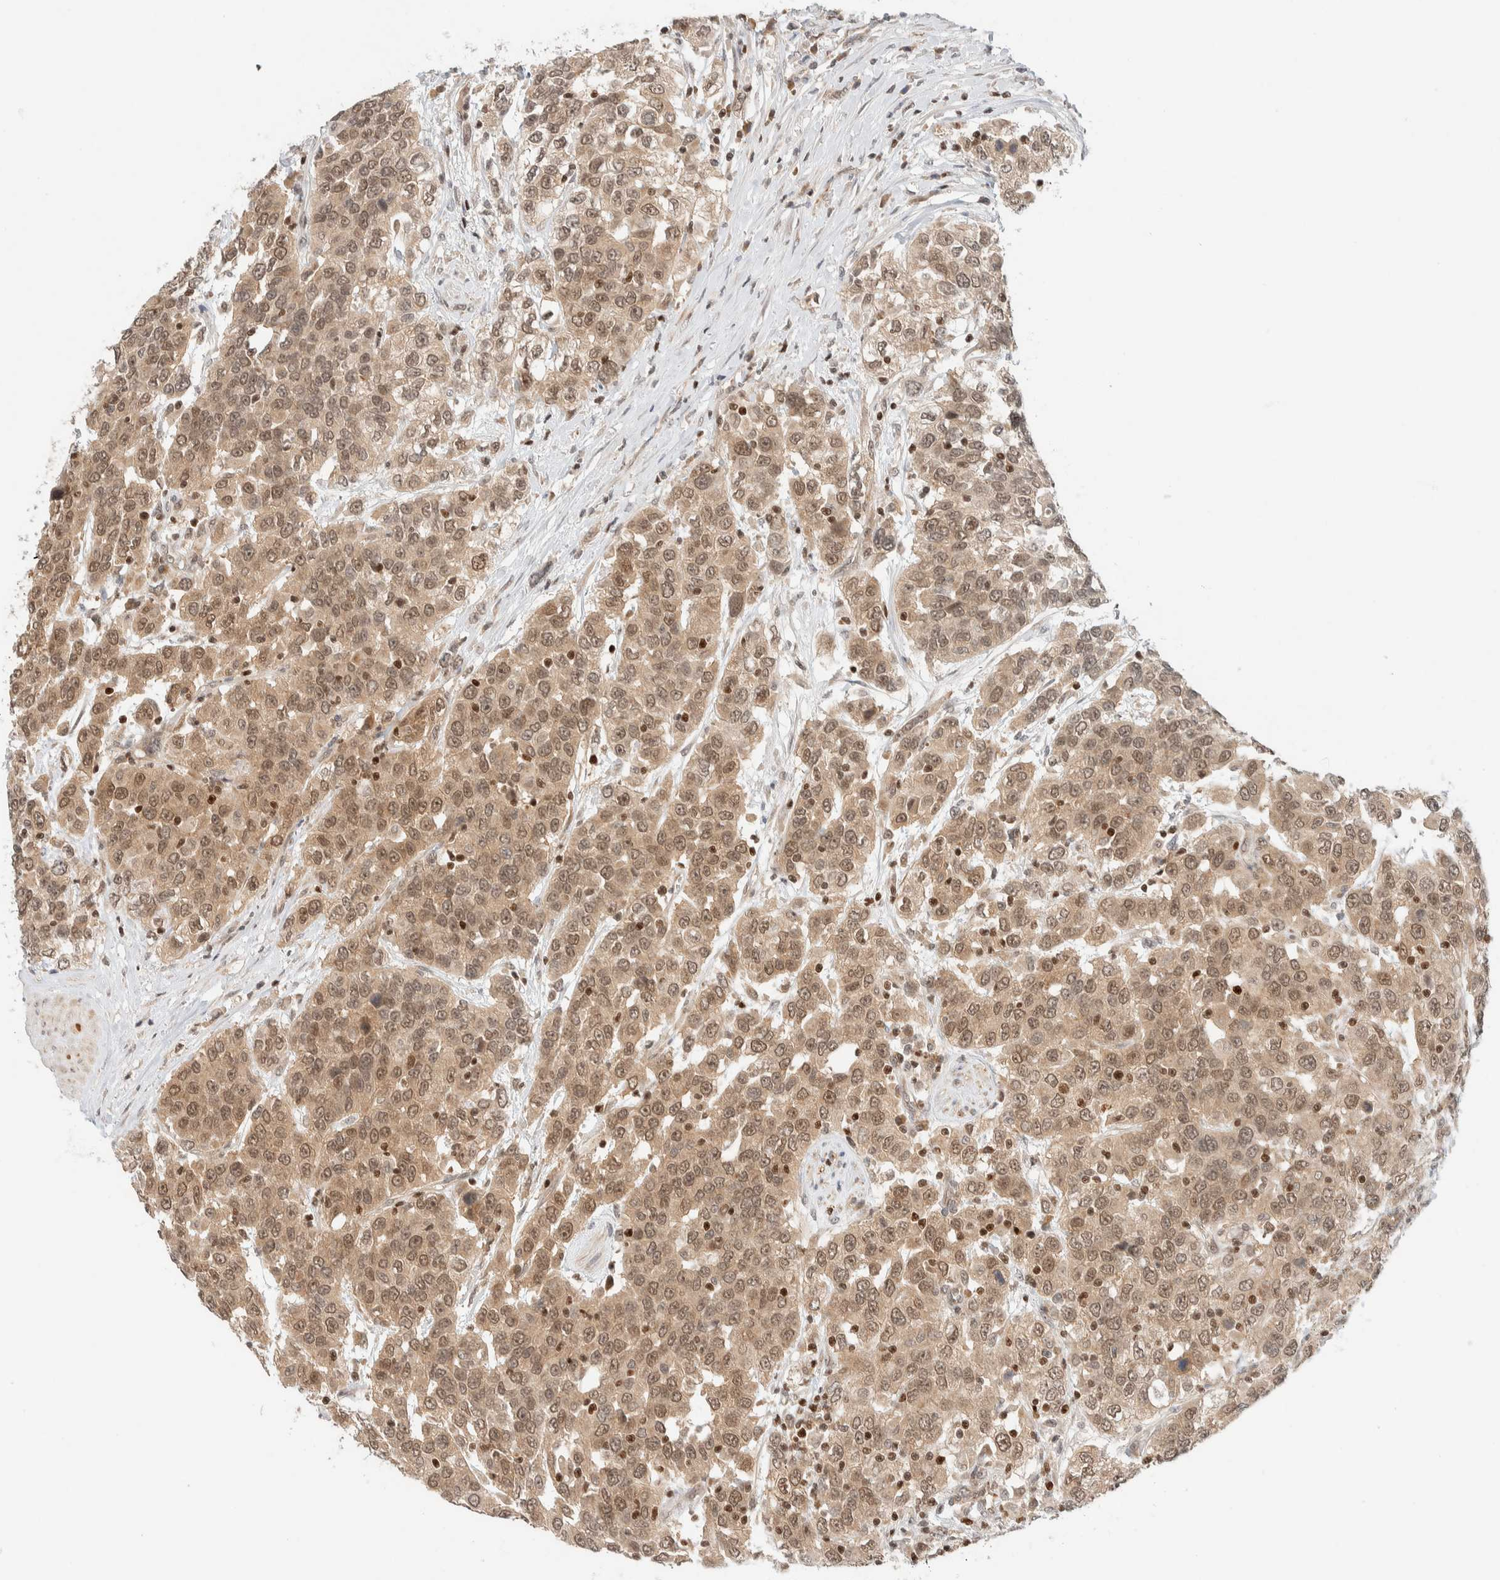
{"staining": {"intensity": "moderate", "quantity": ">75%", "location": "cytoplasmic/membranous,nuclear"}, "tissue": "urothelial cancer", "cell_type": "Tumor cells", "image_type": "cancer", "snomed": [{"axis": "morphology", "description": "Urothelial carcinoma, High grade"}, {"axis": "topography", "description": "Urinary bladder"}], "caption": "Urothelial cancer stained with immunohistochemistry reveals moderate cytoplasmic/membranous and nuclear expression in approximately >75% of tumor cells.", "gene": "C8orf76", "patient": {"sex": "female", "age": 80}}